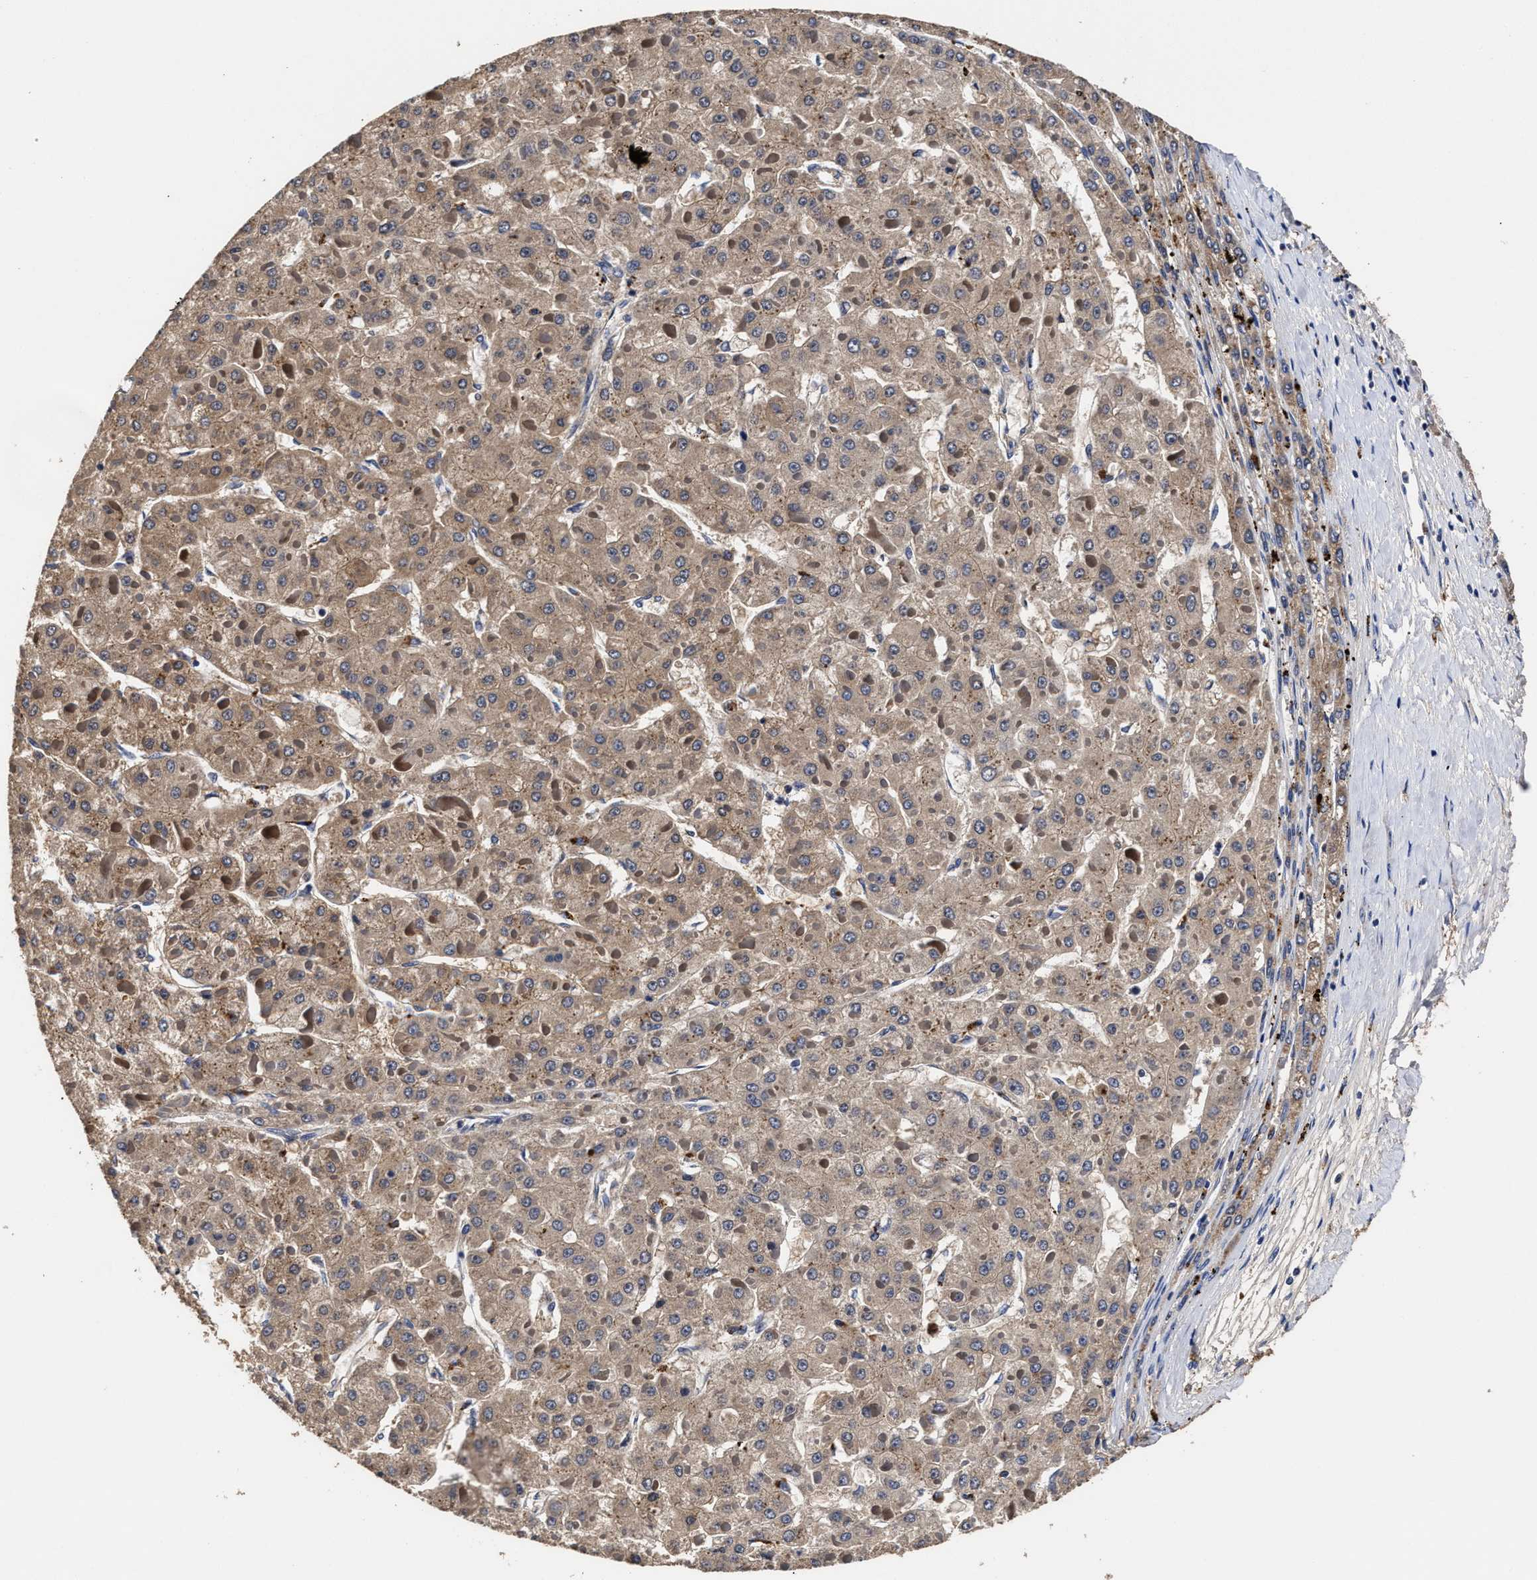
{"staining": {"intensity": "weak", "quantity": ">75%", "location": "cytoplasmic/membranous"}, "tissue": "liver cancer", "cell_type": "Tumor cells", "image_type": "cancer", "snomed": [{"axis": "morphology", "description": "Carcinoma, Hepatocellular, NOS"}, {"axis": "topography", "description": "Liver"}], "caption": "Protein staining demonstrates weak cytoplasmic/membranous expression in approximately >75% of tumor cells in liver hepatocellular carcinoma. (Stains: DAB (3,3'-diaminobenzidine) in brown, nuclei in blue, Microscopy: brightfield microscopy at high magnification).", "gene": "SOCS5", "patient": {"sex": "female", "age": 73}}